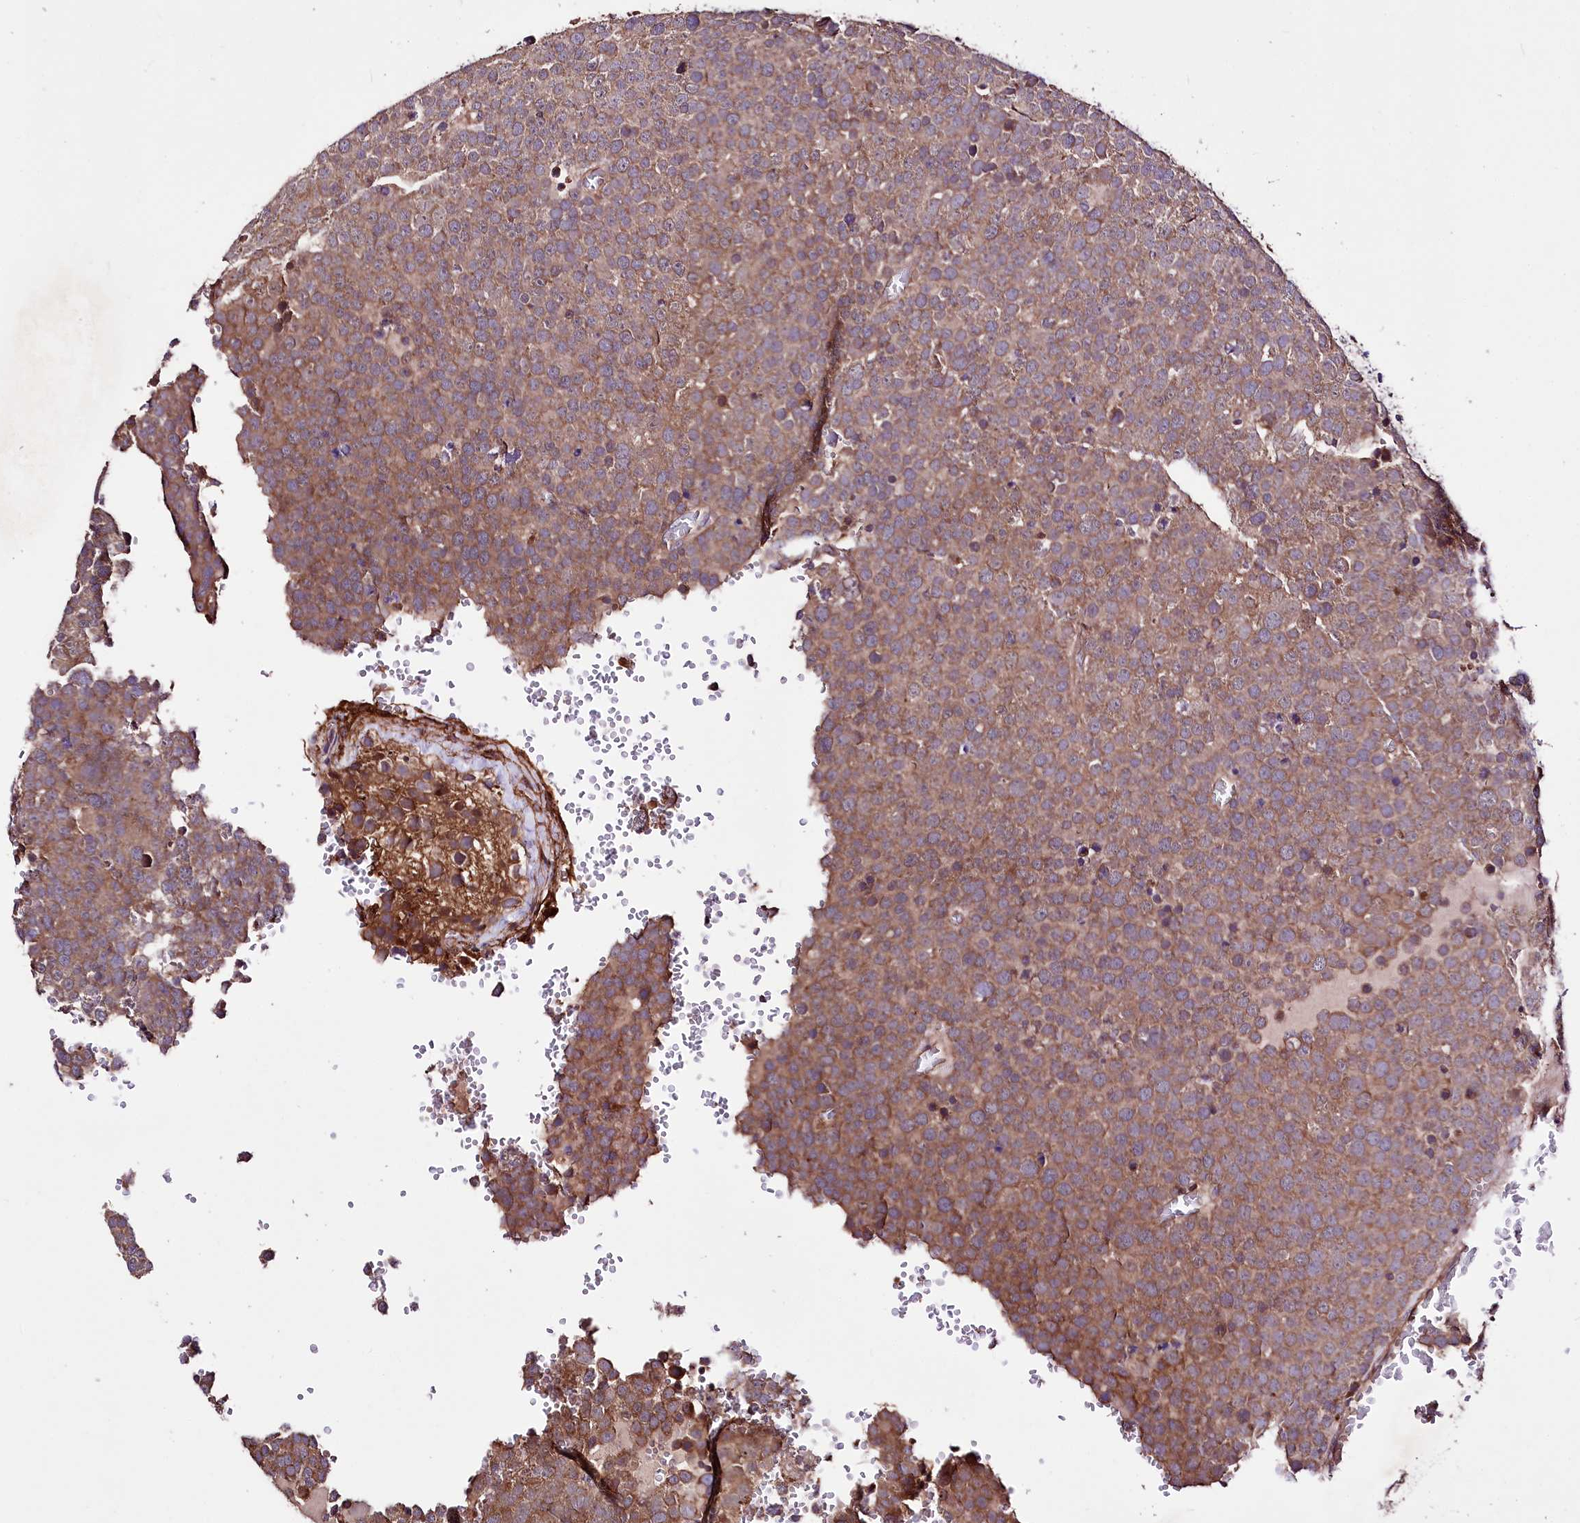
{"staining": {"intensity": "moderate", "quantity": ">75%", "location": "cytoplasmic/membranous"}, "tissue": "testis cancer", "cell_type": "Tumor cells", "image_type": "cancer", "snomed": [{"axis": "morphology", "description": "Seminoma, NOS"}, {"axis": "topography", "description": "Testis"}], "caption": "Immunohistochemistry (IHC) of testis cancer shows medium levels of moderate cytoplasmic/membranous expression in about >75% of tumor cells.", "gene": "WWC1", "patient": {"sex": "male", "age": 71}}